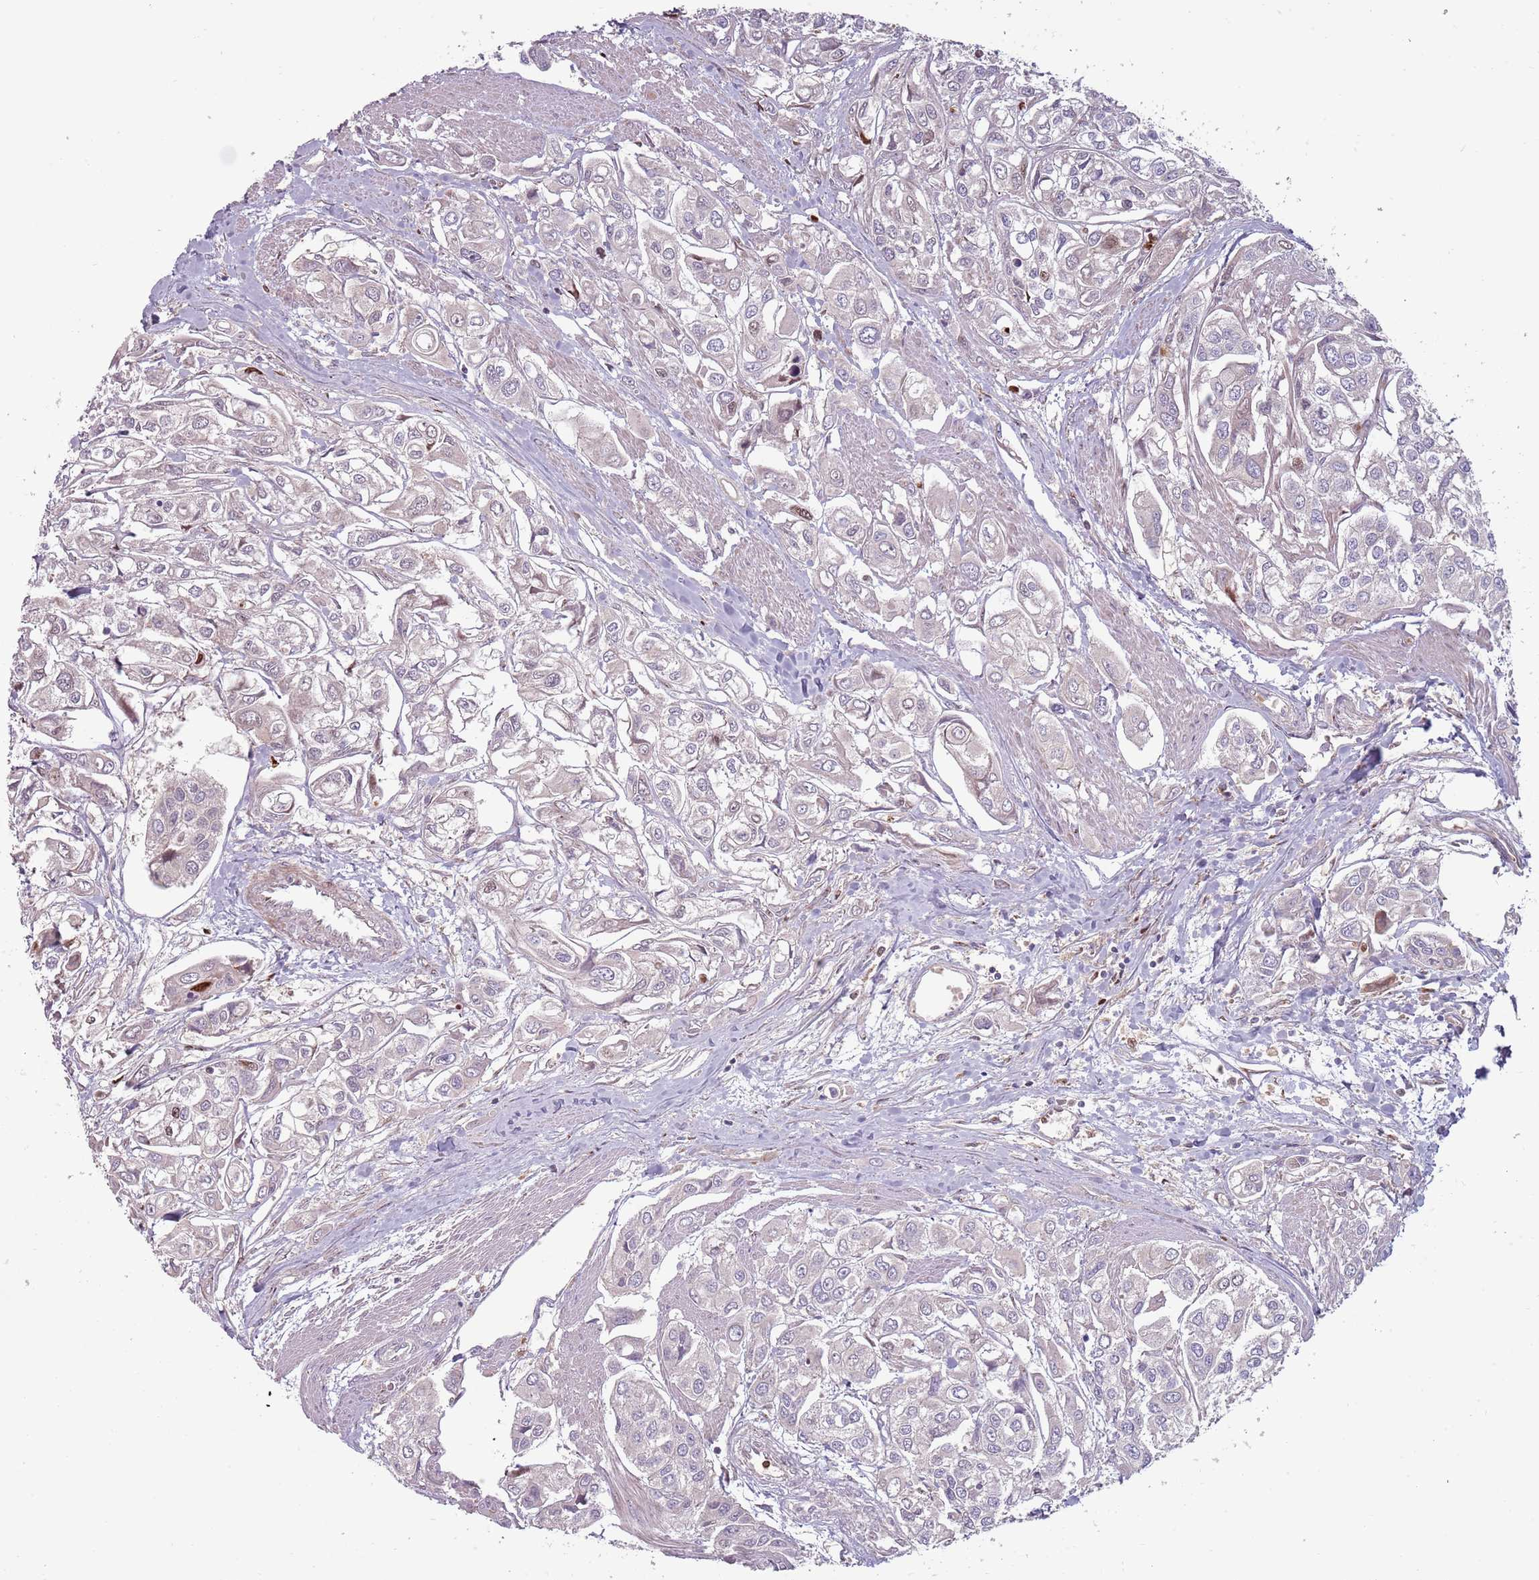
{"staining": {"intensity": "moderate", "quantity": "<25%", "location": "nuclear"}, "tissue": "urothelial cancer", "cell_type": "Tumor cells", "image_type": "cancer", "snomed": [{"axis": "morphology", "description": "Urothelial carcinoma, High grade"}, {"axis": "topography", "description": "Urinary bladder"}], "caption": "There is low levels of moderate nuclear positivity in tumor cells of urothelial cancer, as demonstrated by immunohistochemical staining (brown color).", "gene": "NADK", "patient": {"sex": "male", "age": 67}}